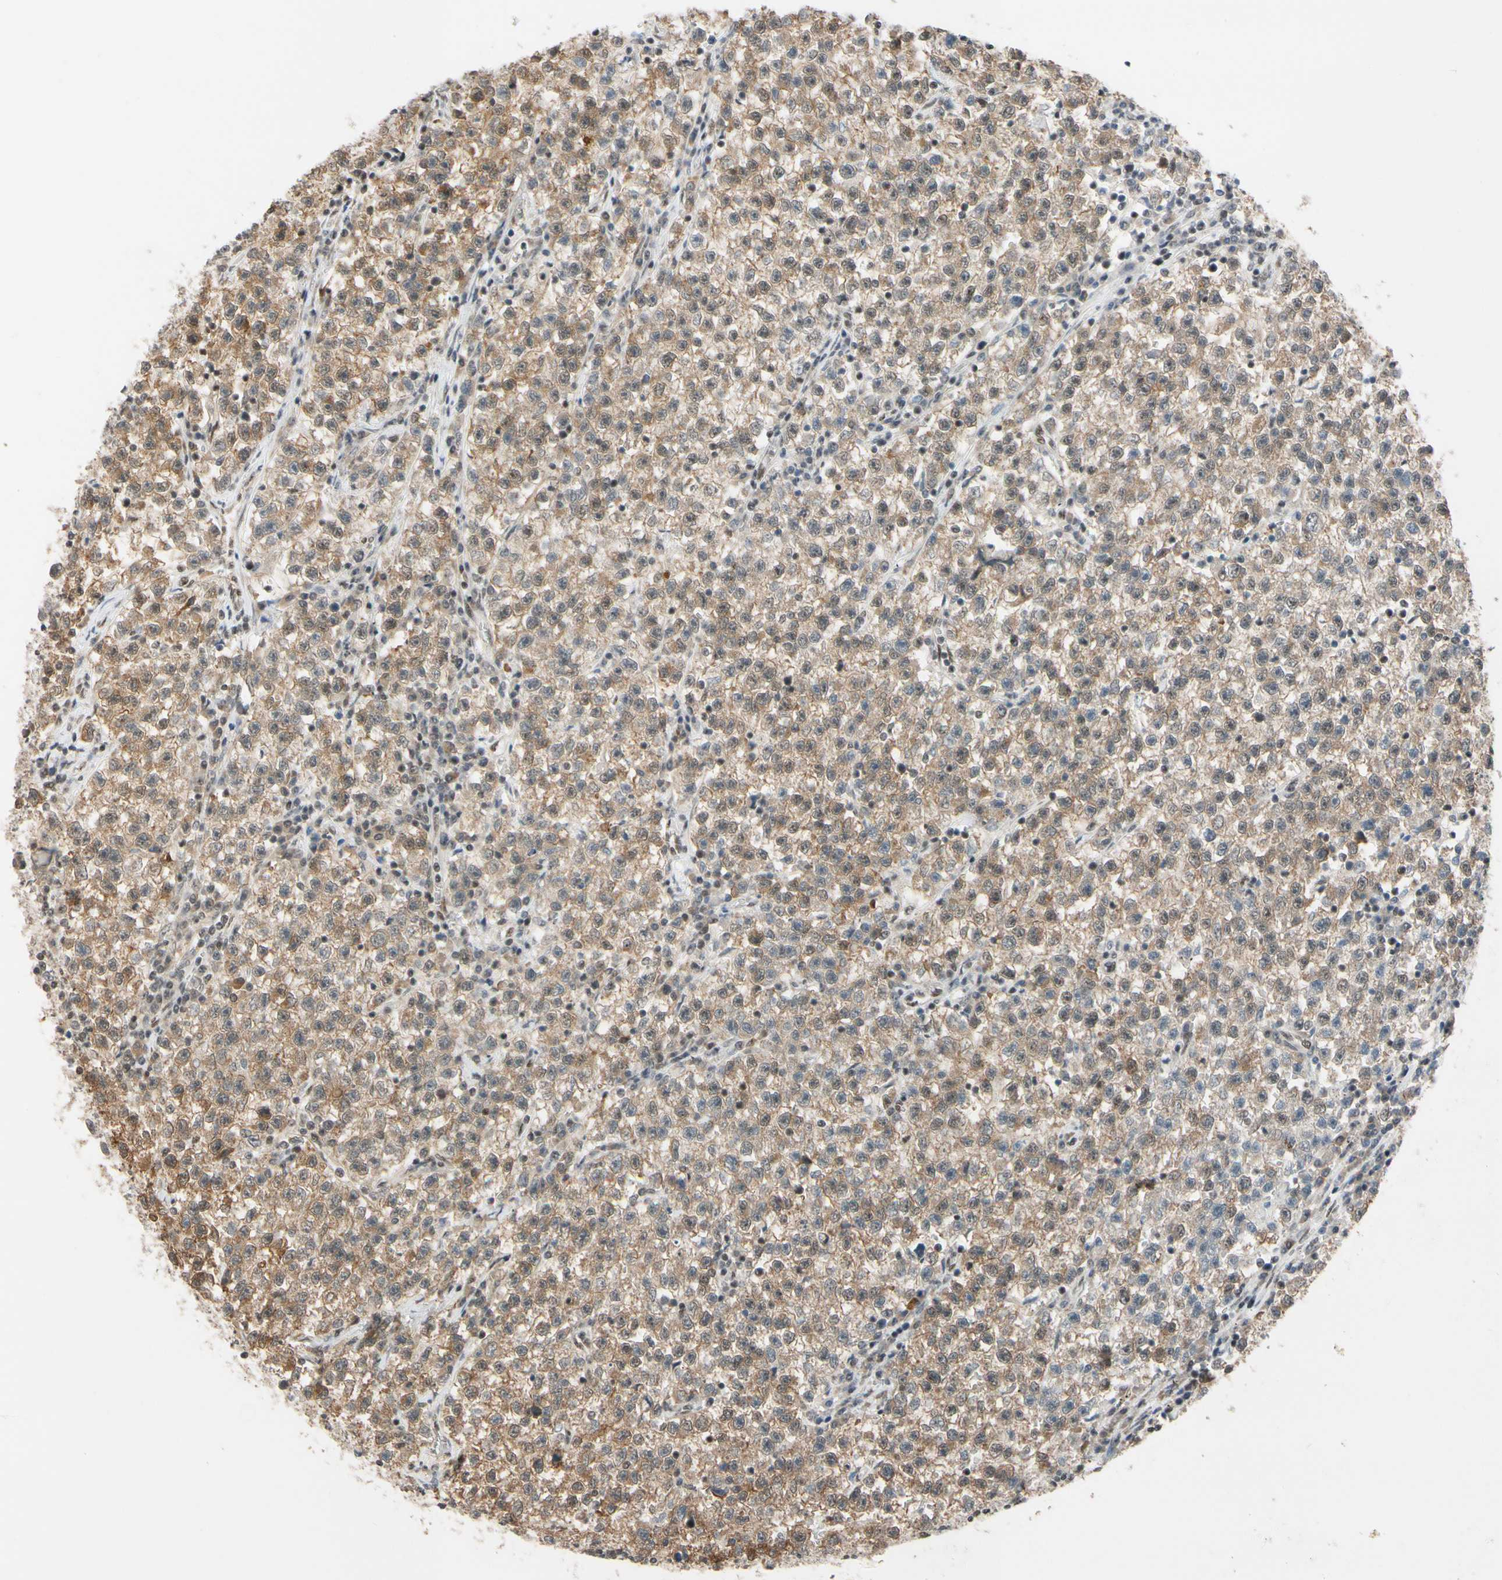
{"staining": {"intensity": "moderate", "quantity": ">75%", "location": "cytoplasmic/membranous,nuclear"}, "tissue": "testis cancer", "cell_type": "Tumor cells", "image_type": "cancer", "snomed": [{"axis": "morphology", "description": "Seminoma, NOS"}, {"axis": "topography", "description": "Testis"}], "caption": "Testis cancer was stained to show a protein in brown. There is medium levels of moderate cytoplasmic/membranous and nuclear staining in about >75% of tumor cells.", "gene": "TAF4", "patient": {"sex": "male", "age": 22}}